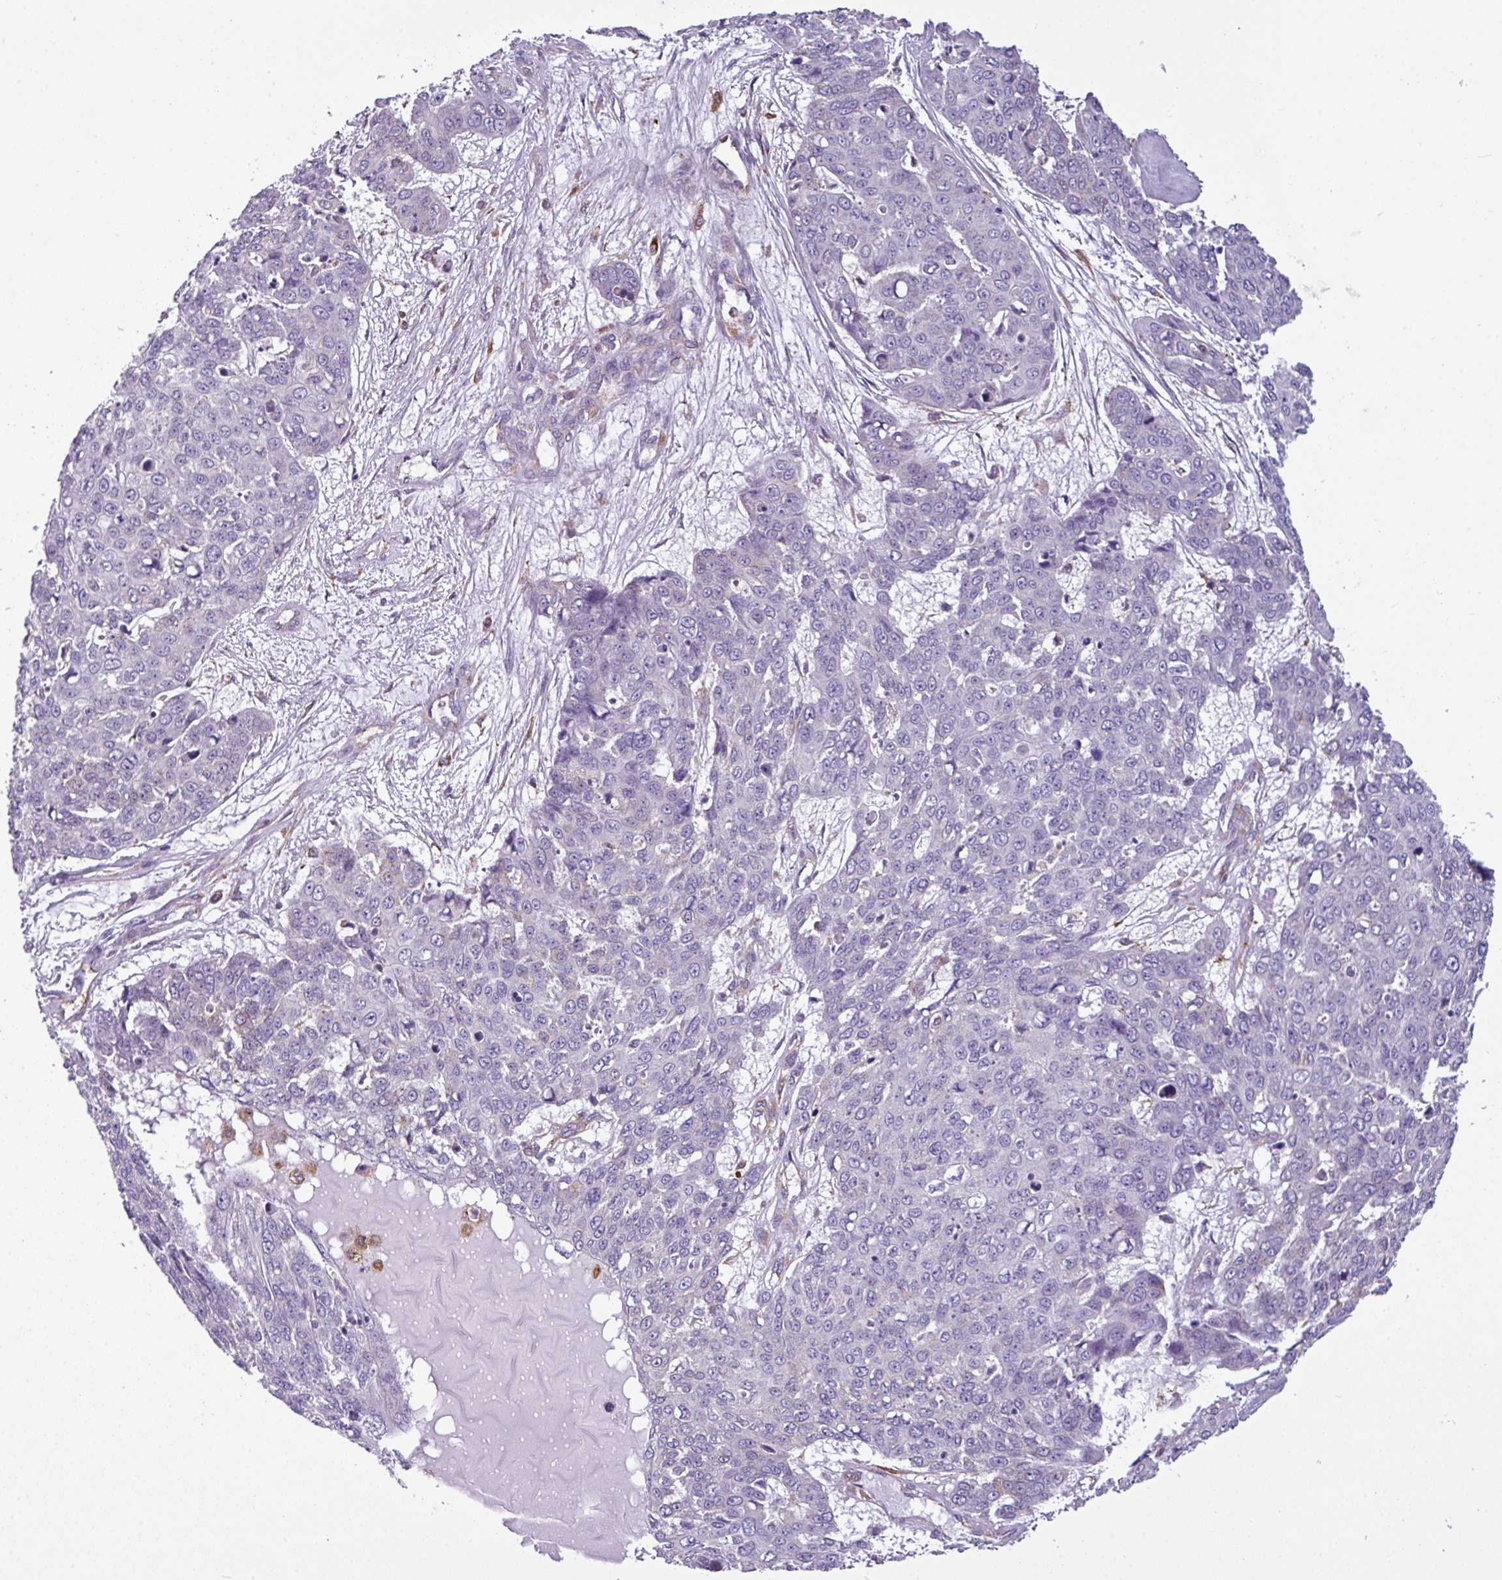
{"staining": {"intensity": "negative", "quantity": "none", "location": "none"}, "tissue": "skin cancer", "cell_type": "Tumor cells", "image_type": "cancer", "snomed": [{"axis": "morphology", "description": "Squamous cell carcinoma, NOS"}, {"axis": "topography", "description": "Skin"}], "caption": "This is a photomicrograph of immunohistochemistry staining of skin cancer, which shows no expression in tumor cells.", "gene": "XNDC1N", "patient": {"sex": "male", "age": 71}}